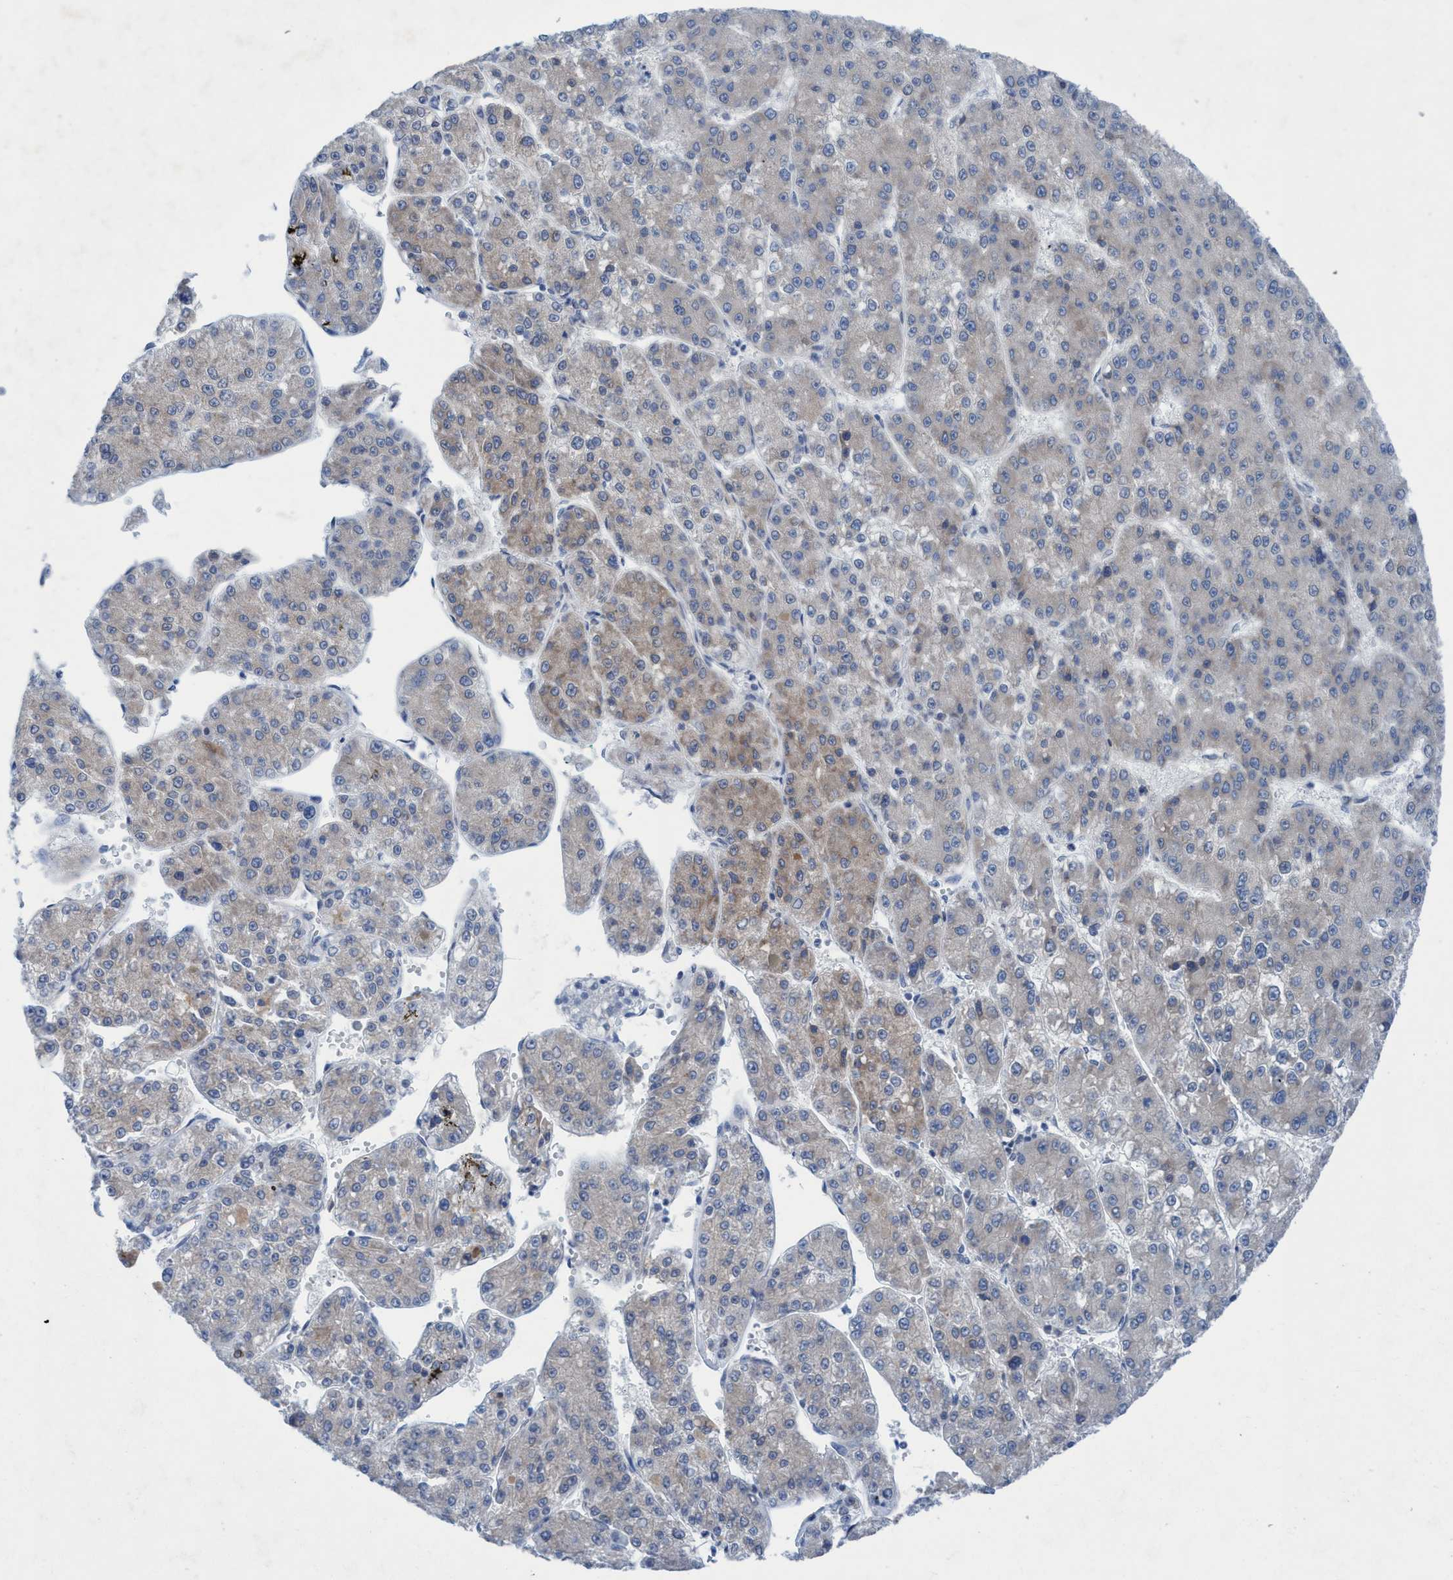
{"staining": {"intensity": "weak", "quantity": "<25%", "location": "cytoplasmic/membranous"}, "tissue": "liver cancer", "cell_type": "Tumor cells", "image_type": "cancer", "snomed": [{"axis": "morphology", "description": "Carcinoma, Hepatocellular, NOS"}, {"axis": "topography", "description": "Liver"}], "caption": "This is an immunohistochemistry histopathology image of human hepatocellular carcinoma (liver). There is no expression in tumor cells.", "gene": "RSAD1", "patient": {"sex": "female", "age": 73}}